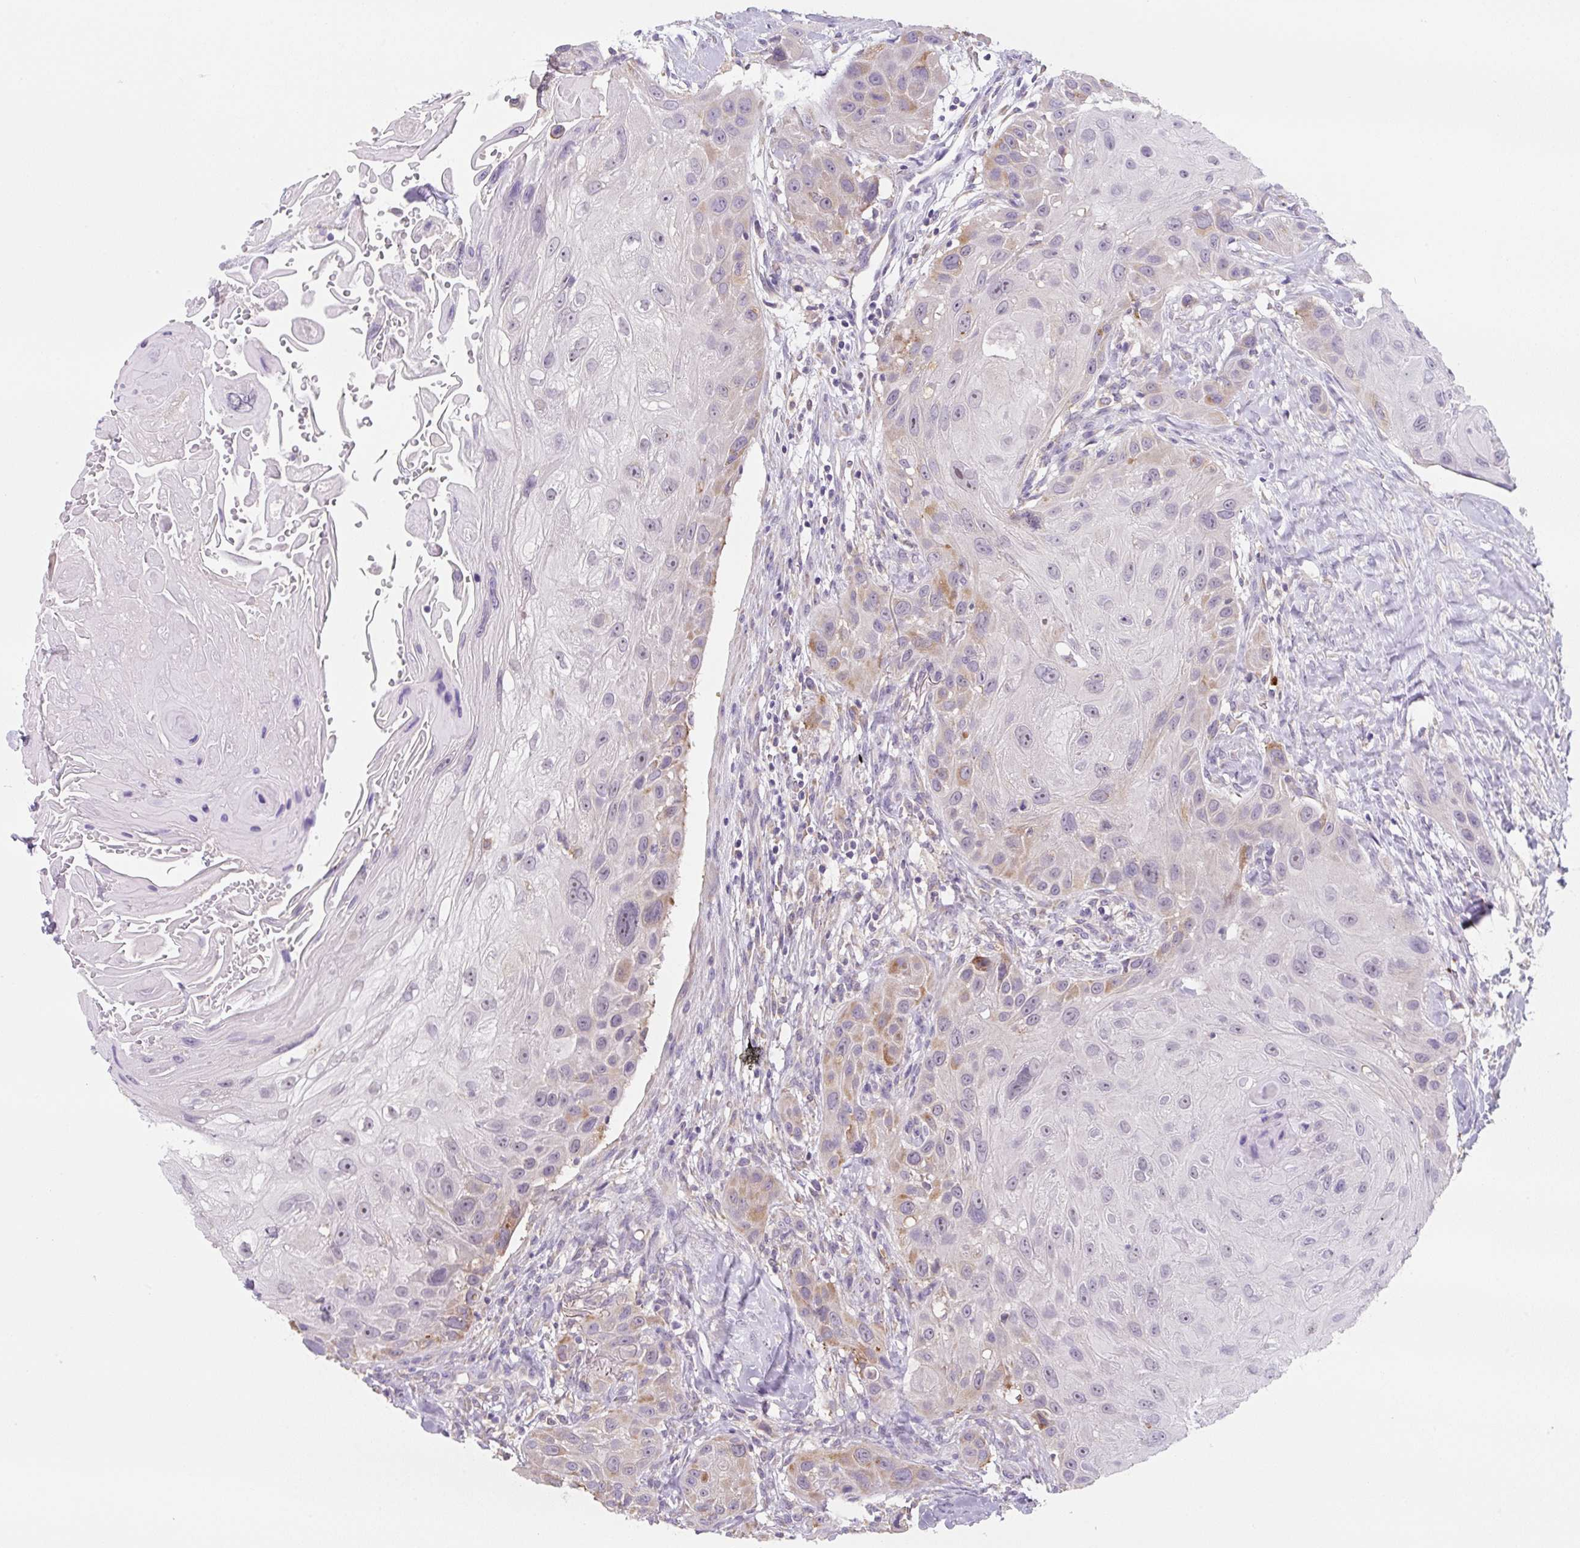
{"staining": {"intensity": "moderate", "quantity": "<25%", "location": "cytoplasmic/membranous"}, "tissue": "head and neck cancer", "cell_type": "Tumor cells", "image_type": "cancer", "snomed": [{"axis": "morphology", "description": "Squamous cell carcinoma, NOS"}, {"axis": "topography", "description": "Head-Neck"}], "caption": "Immunohistochemistry micrograph of head and neck cancer stained for a protein (brown), which demonstrates low levels of moderate cytoplasmic/membranous staining in approximately <25% of tumor cells.", "gene": "FZD5", "patient": {"sex": "male", "age": 81}}